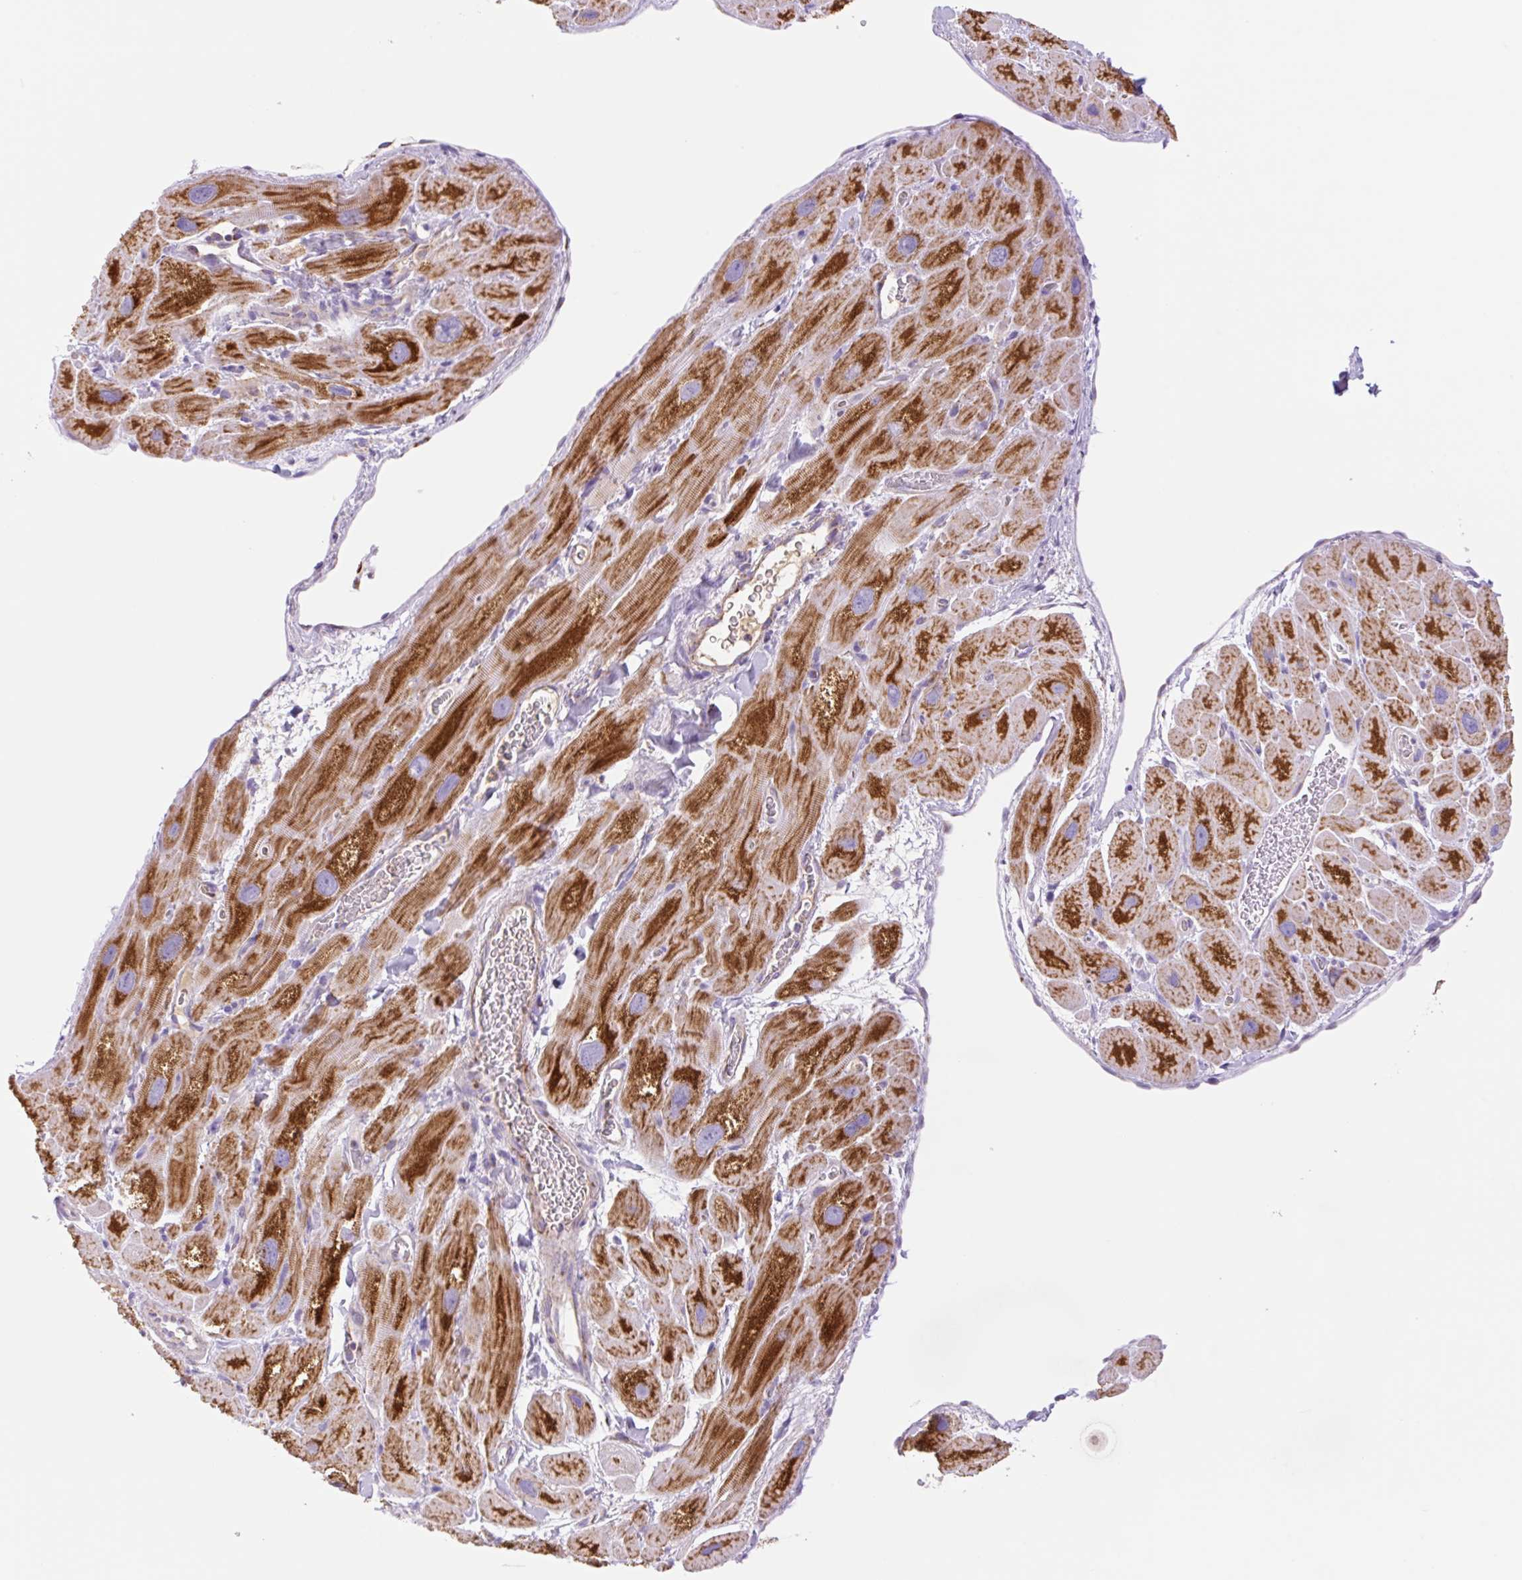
{"staining": {"intensity": "strong", "quantity": ">75%", "location": "cytoplasmic/membranous"}, "tissue": "heart muscle", "cell_type": "Cardiomyocytes", "image_type": "normal", "snomed": [{"axis": "morphology", "description": "Normal tissue, NOS"}, {"axis": "topography", "description": "Heart"}], "caption": "About >75% of cardiomyocytes in benign human heart muscle show strong cytoplasmic/membranous protein staining as visualized by brown immunohistochemical staining.", "gene": "ETNK2", "patient": {"sex": "male", "age": 49}}